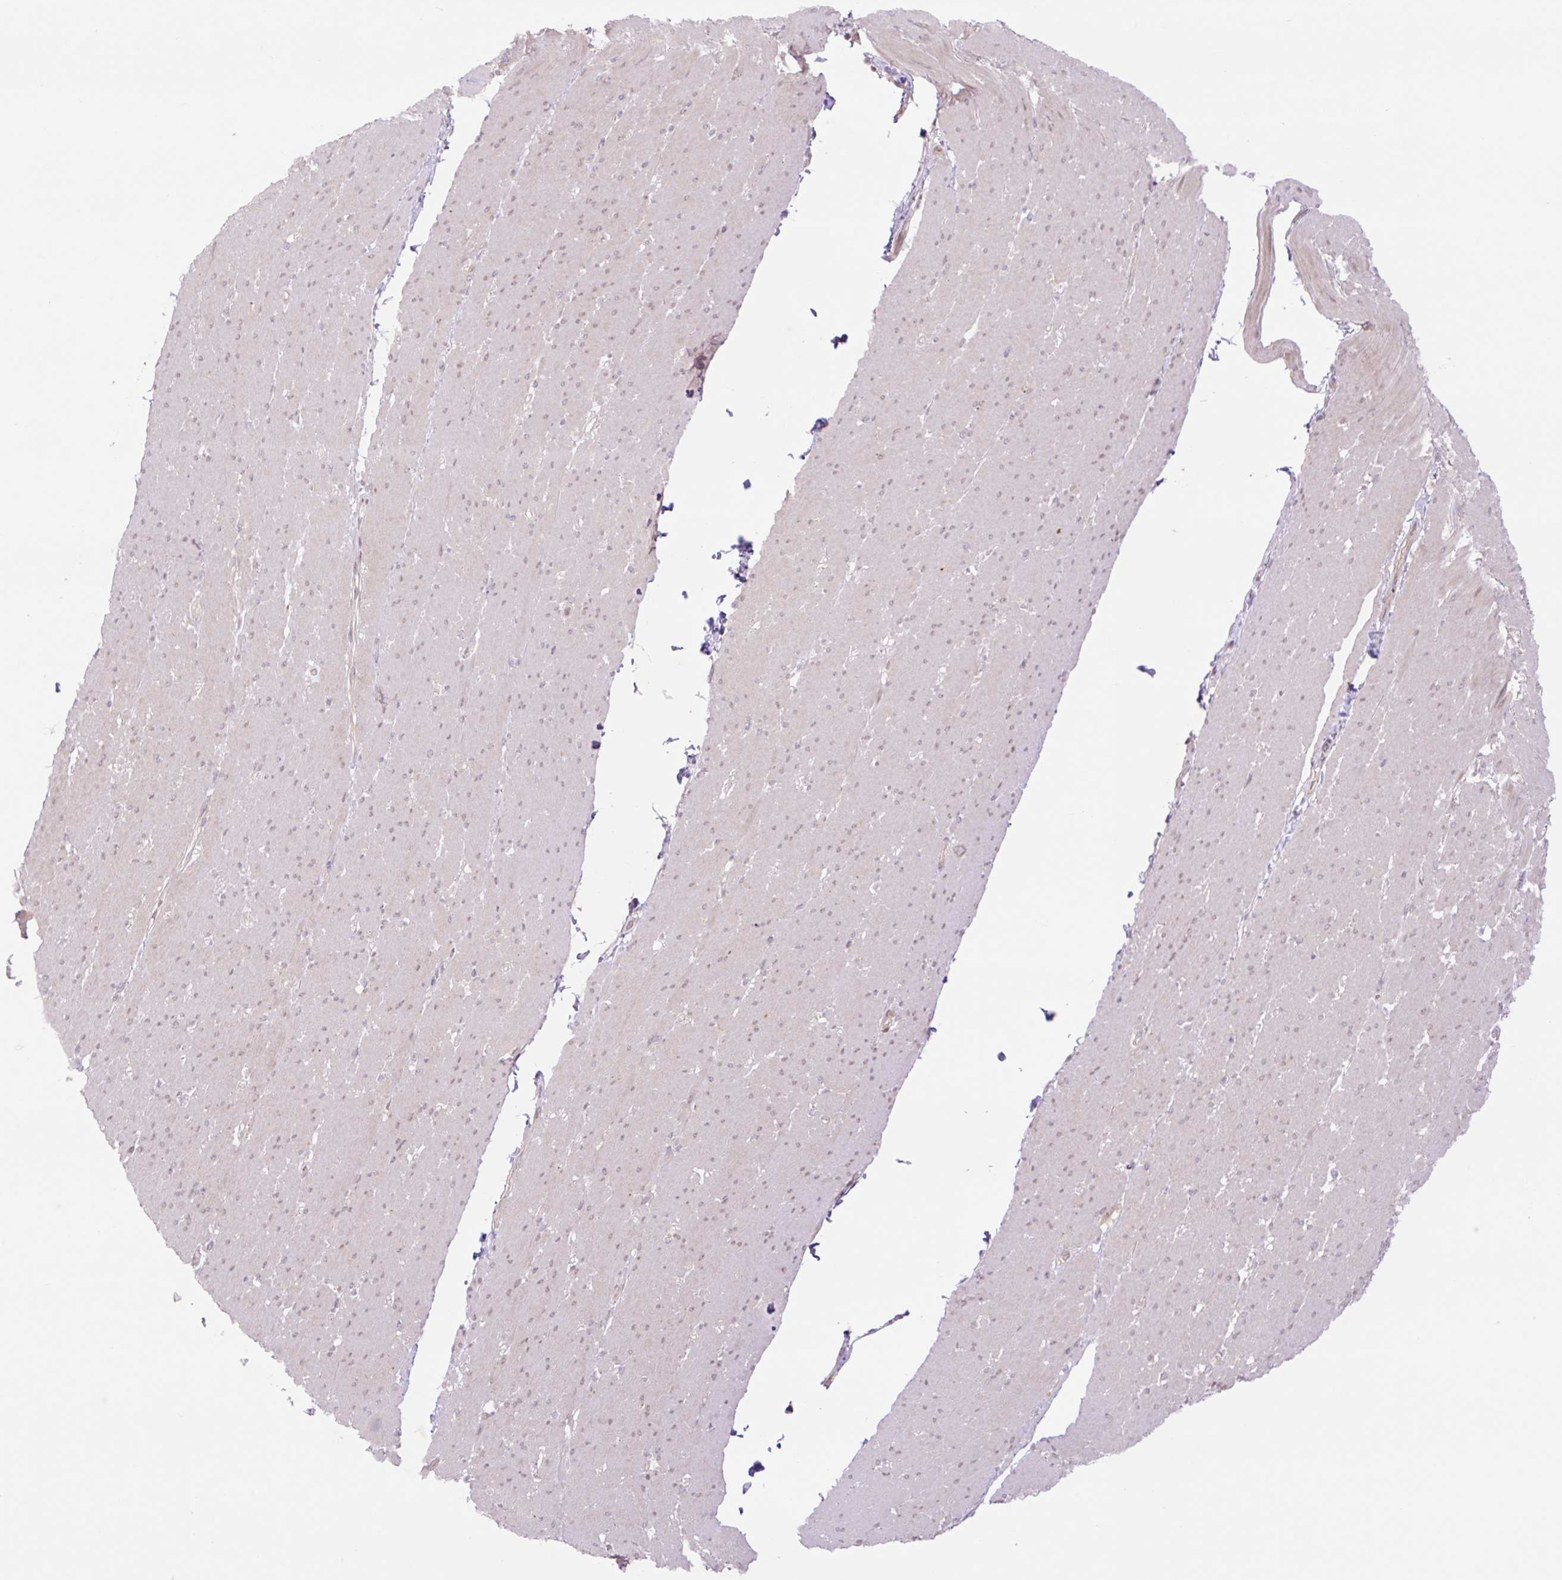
{"staining": {"intensity": "weak", "quantity": "25%-75%", "location": "nuclear"}, "tissue": "smooth muscle", "cell_type": "Smooth muscle cells", "image_type": "normal", "snomed": [{"axis": "morphology", "description": "Normal tissue, NOS"}, {"axis": "topography", "description": "Smooth muscle"}, {"axis": "topography", "description": "Rectum"}], "caption": "The photomicrograph shows immunohistochemical staining of unremarkable smooth muscle. There is weak nuclear positivity is present in about 25%-75% of smooth muscle cells.", "gene": "VPS25", "patient": {"sex": "male", "age": 53}}